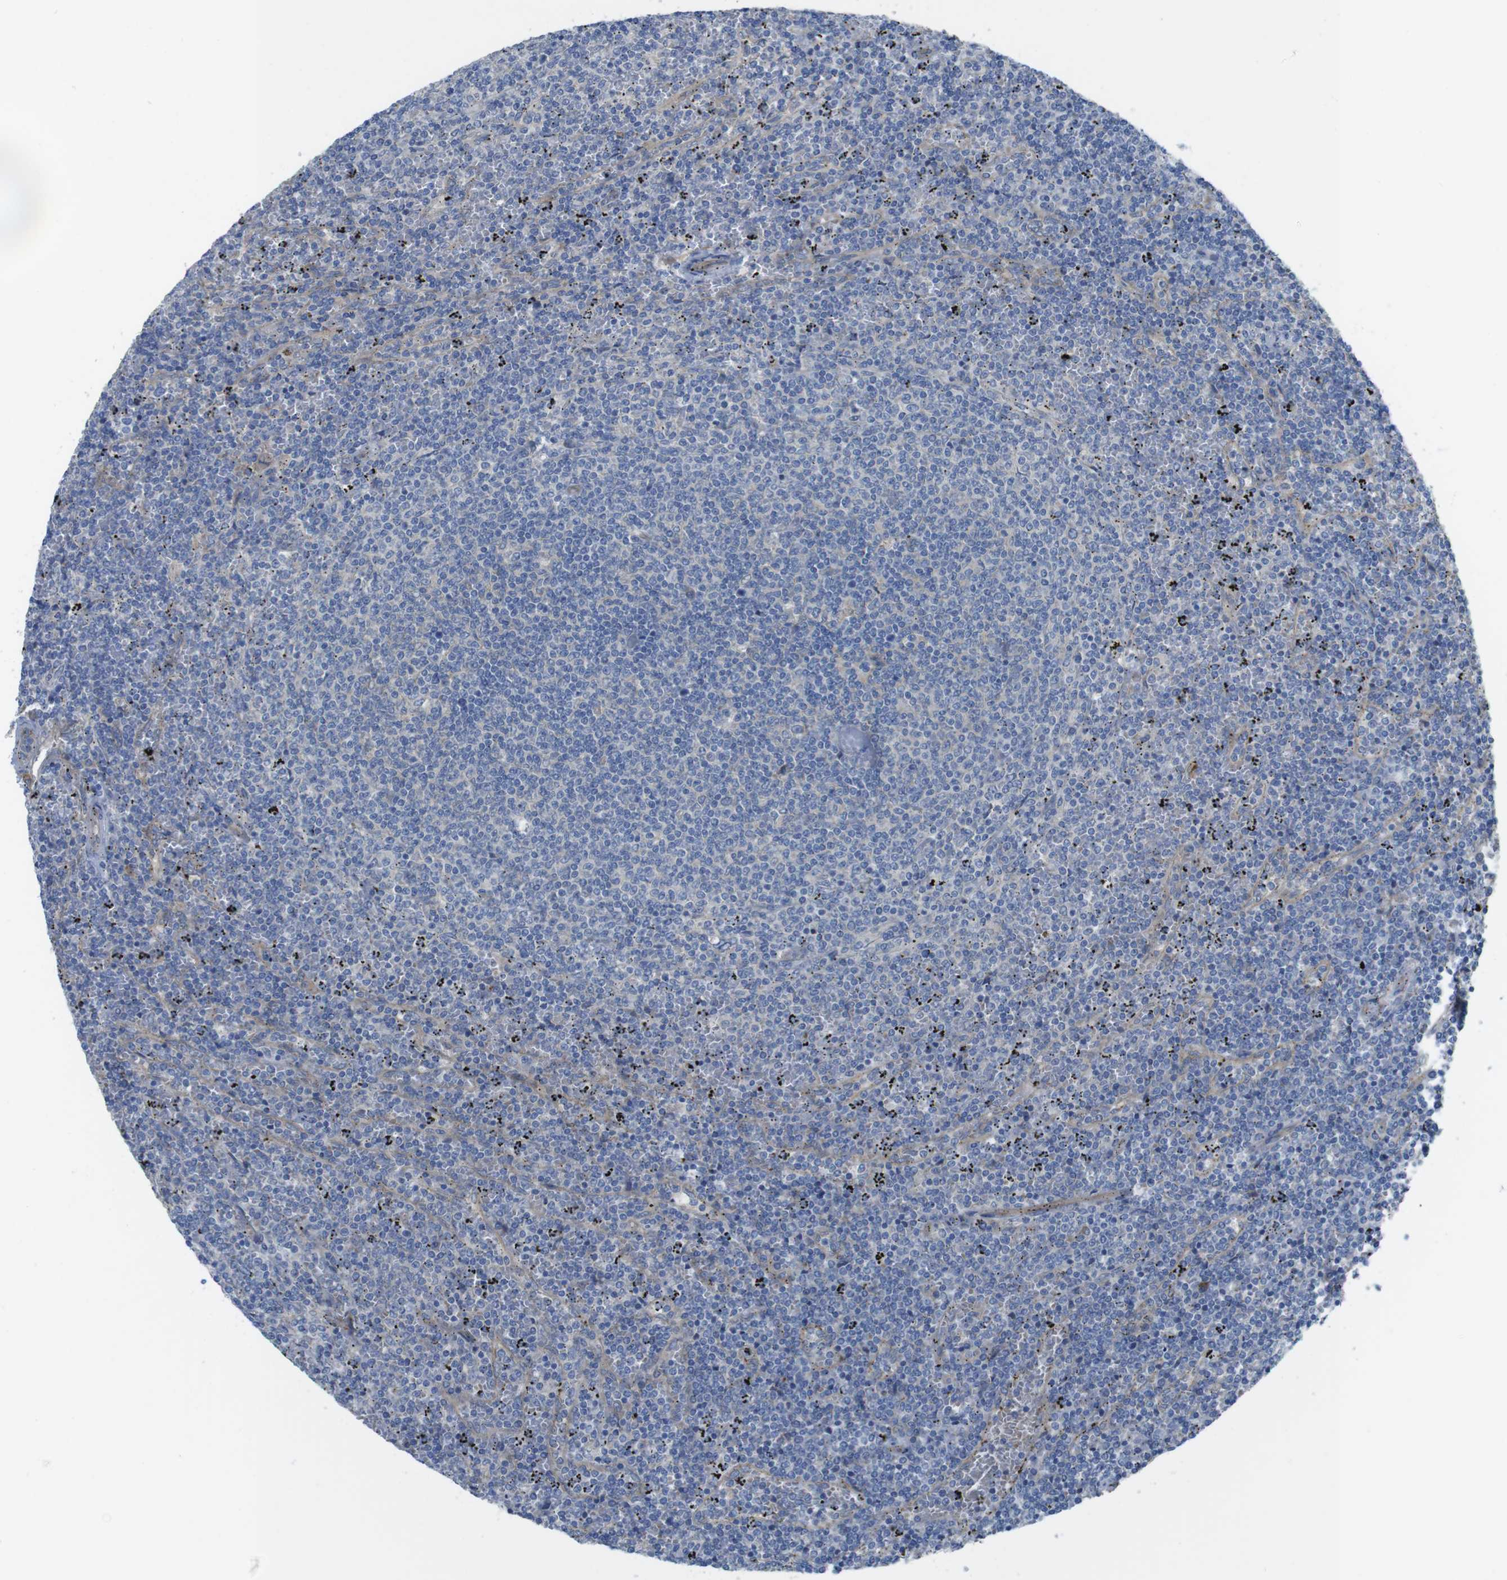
{"staining": {"intensity": "negative", "quantity": "none", "location": "none"}, "tissue": "lymphoma", "cell_type": "Tumor cells", "image_type": "cancer", "snomed": [{"axis": "morphology", "description": "Malignant lymphoma, non-Hodgkin's type, Low grade"}, {"axis": "topography", "description": "Spleen"}], "caption": "High power microscopy histopathology image of an immunohistochemistry (IHC) photomicrograph of malignant lymphoma, non-Hodgkin's type (low-grade), revealing no significant positivity in tumor cells.", "gene": "TMEM234", "patient": {"sex": "female", "age": 50}}